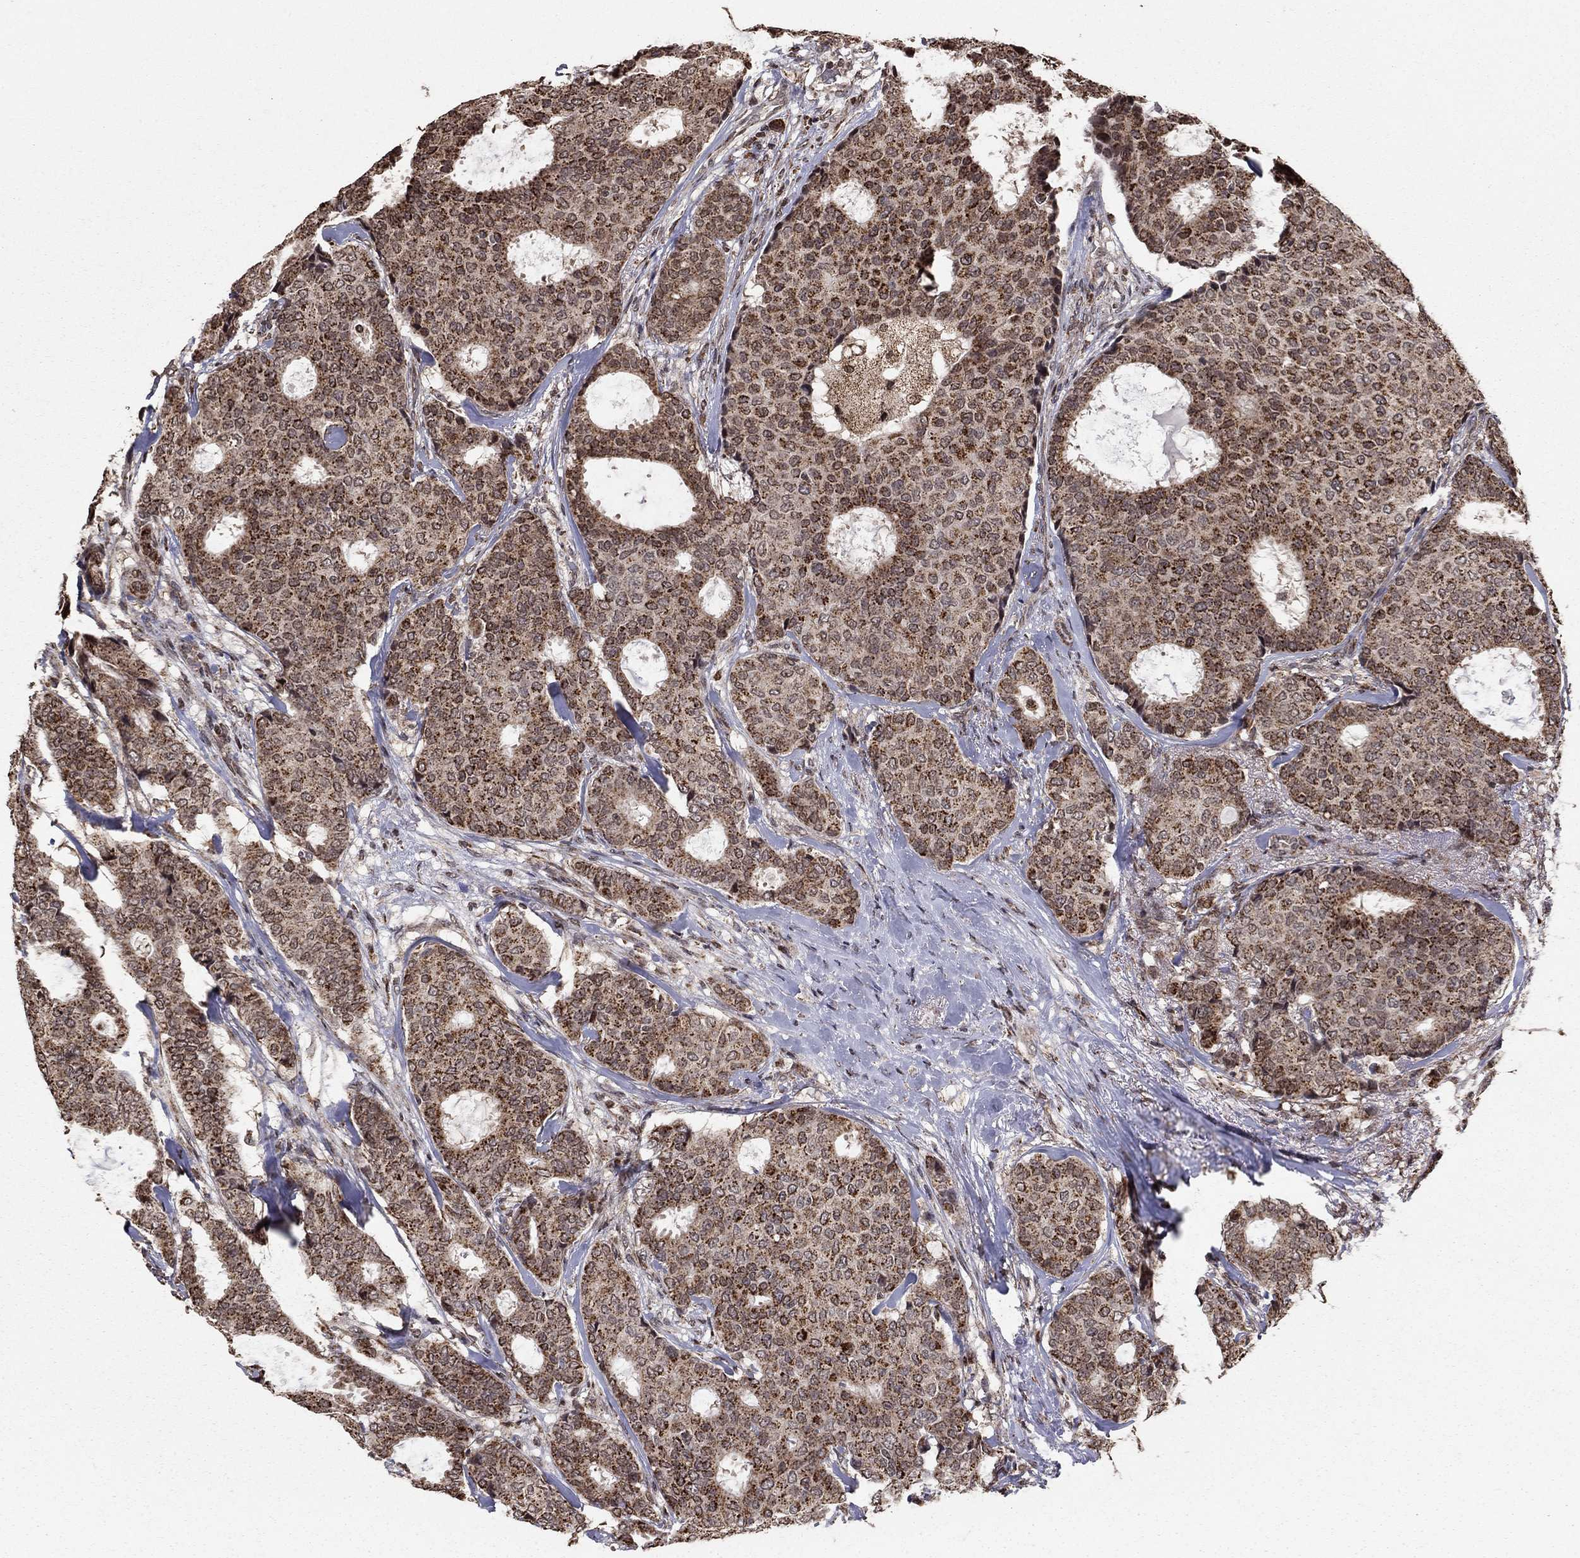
{"staining": {"intensity": "strong", "quantity": ">75%", "location": "cytoplasmic/membranous"}, "tissue": "breast cancer", "cell_type": "Tumor cells", "image_type": "cancer", "snomed": [{"axis": "morphology", "description": "Duct carcinoma"}, {"axis": "topography", "description": "Breast"}], "caption": "IHC of invasive ductal carcinoma (breast) demonstrates high levels of strong cytoplasmic/membranous expression in approximately >75% of tumor cells.", "gene": "ACOT13", "patient": {"sex": "female", "age": 75}}